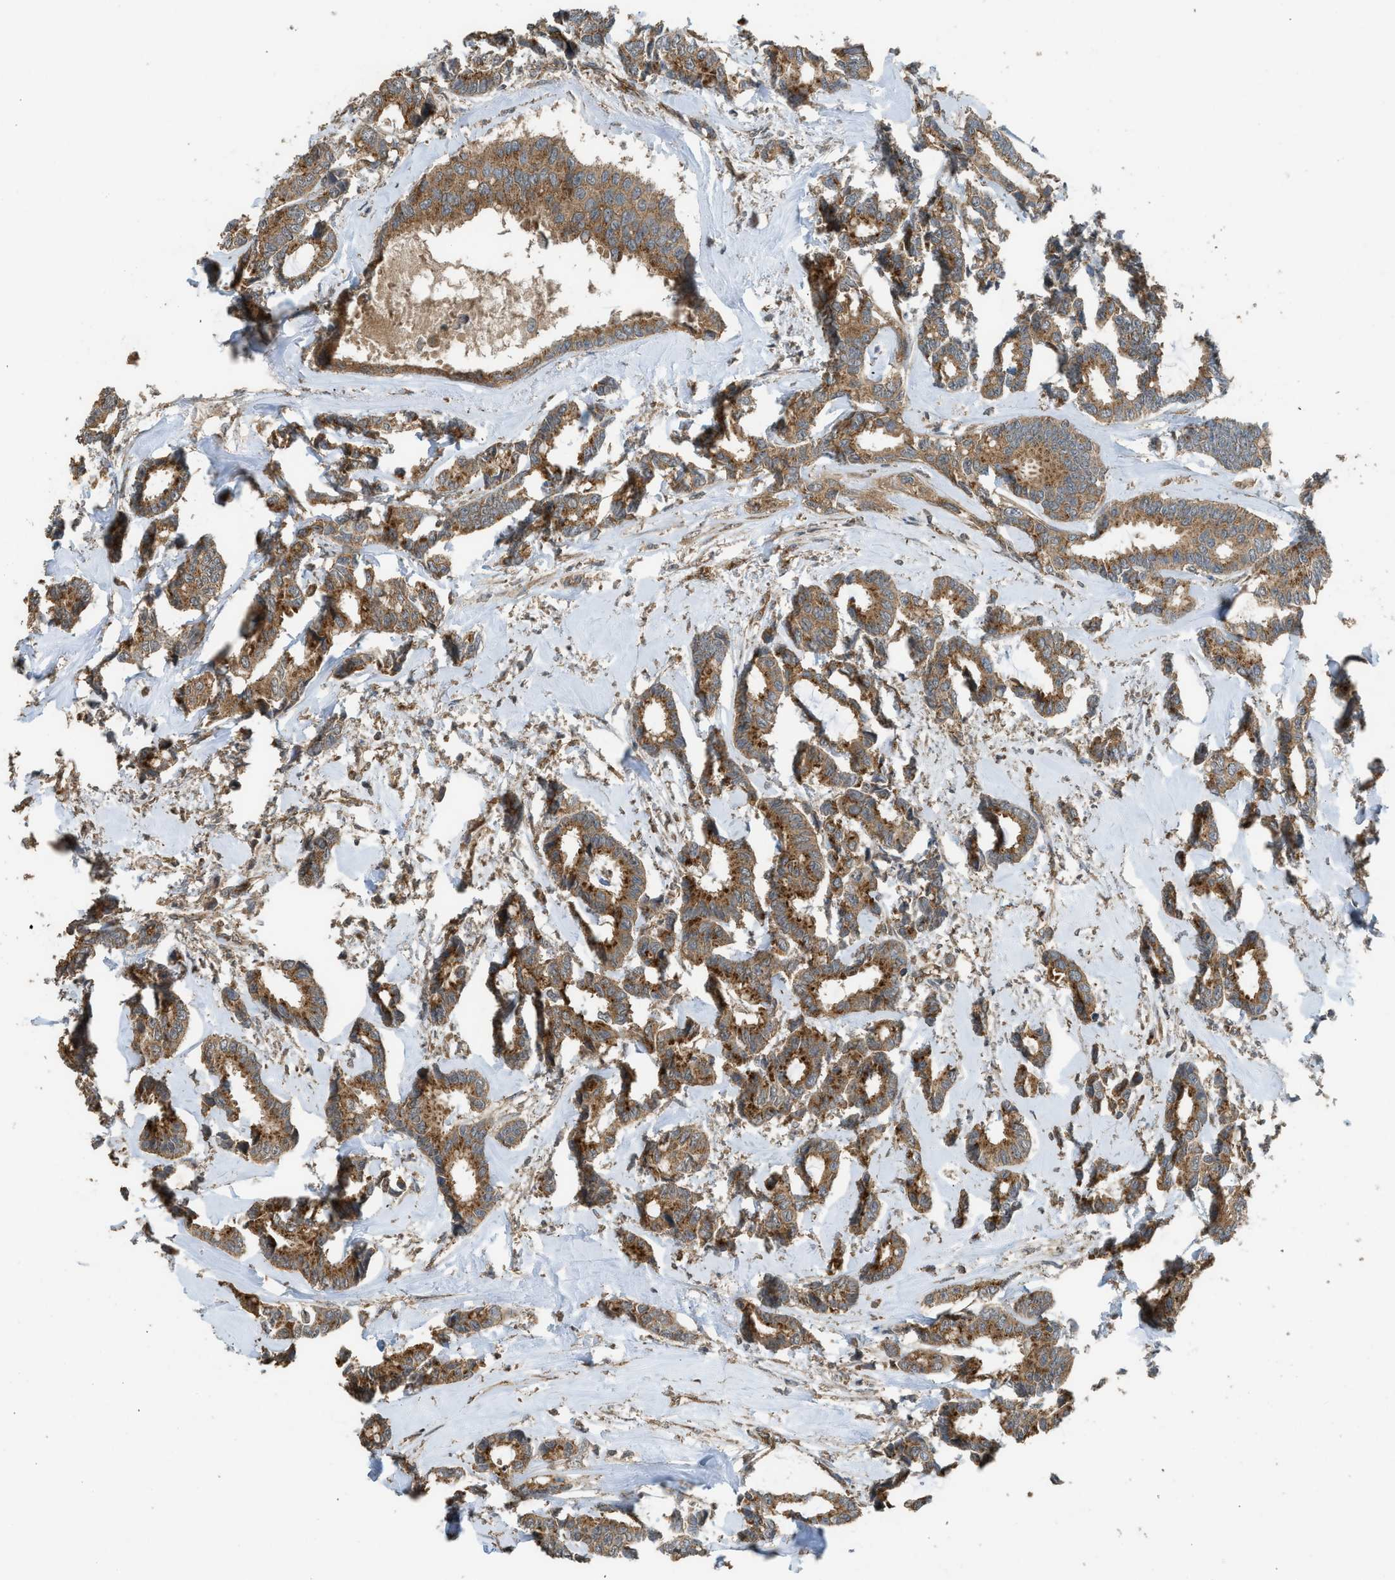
{"staining": {"intensity": "moderate", "quantity": ">75%", "location": "cytoplasmic/membranous"}, "tissue": "breast cancer", "cell_type": "Tumor cells", "image_type": "cancer", "snomed": [{"axis": "morphology", "description": "Duct carcinoma"}, {"axis": "topography", "description": "Breast"}], "caption": "Invasive ductal carcinoma (breast) stained with a protein marker shows moderate staining in tumor cells.", "gene": "HIP1R", "patient": {"sex": "female", "age": 87}}